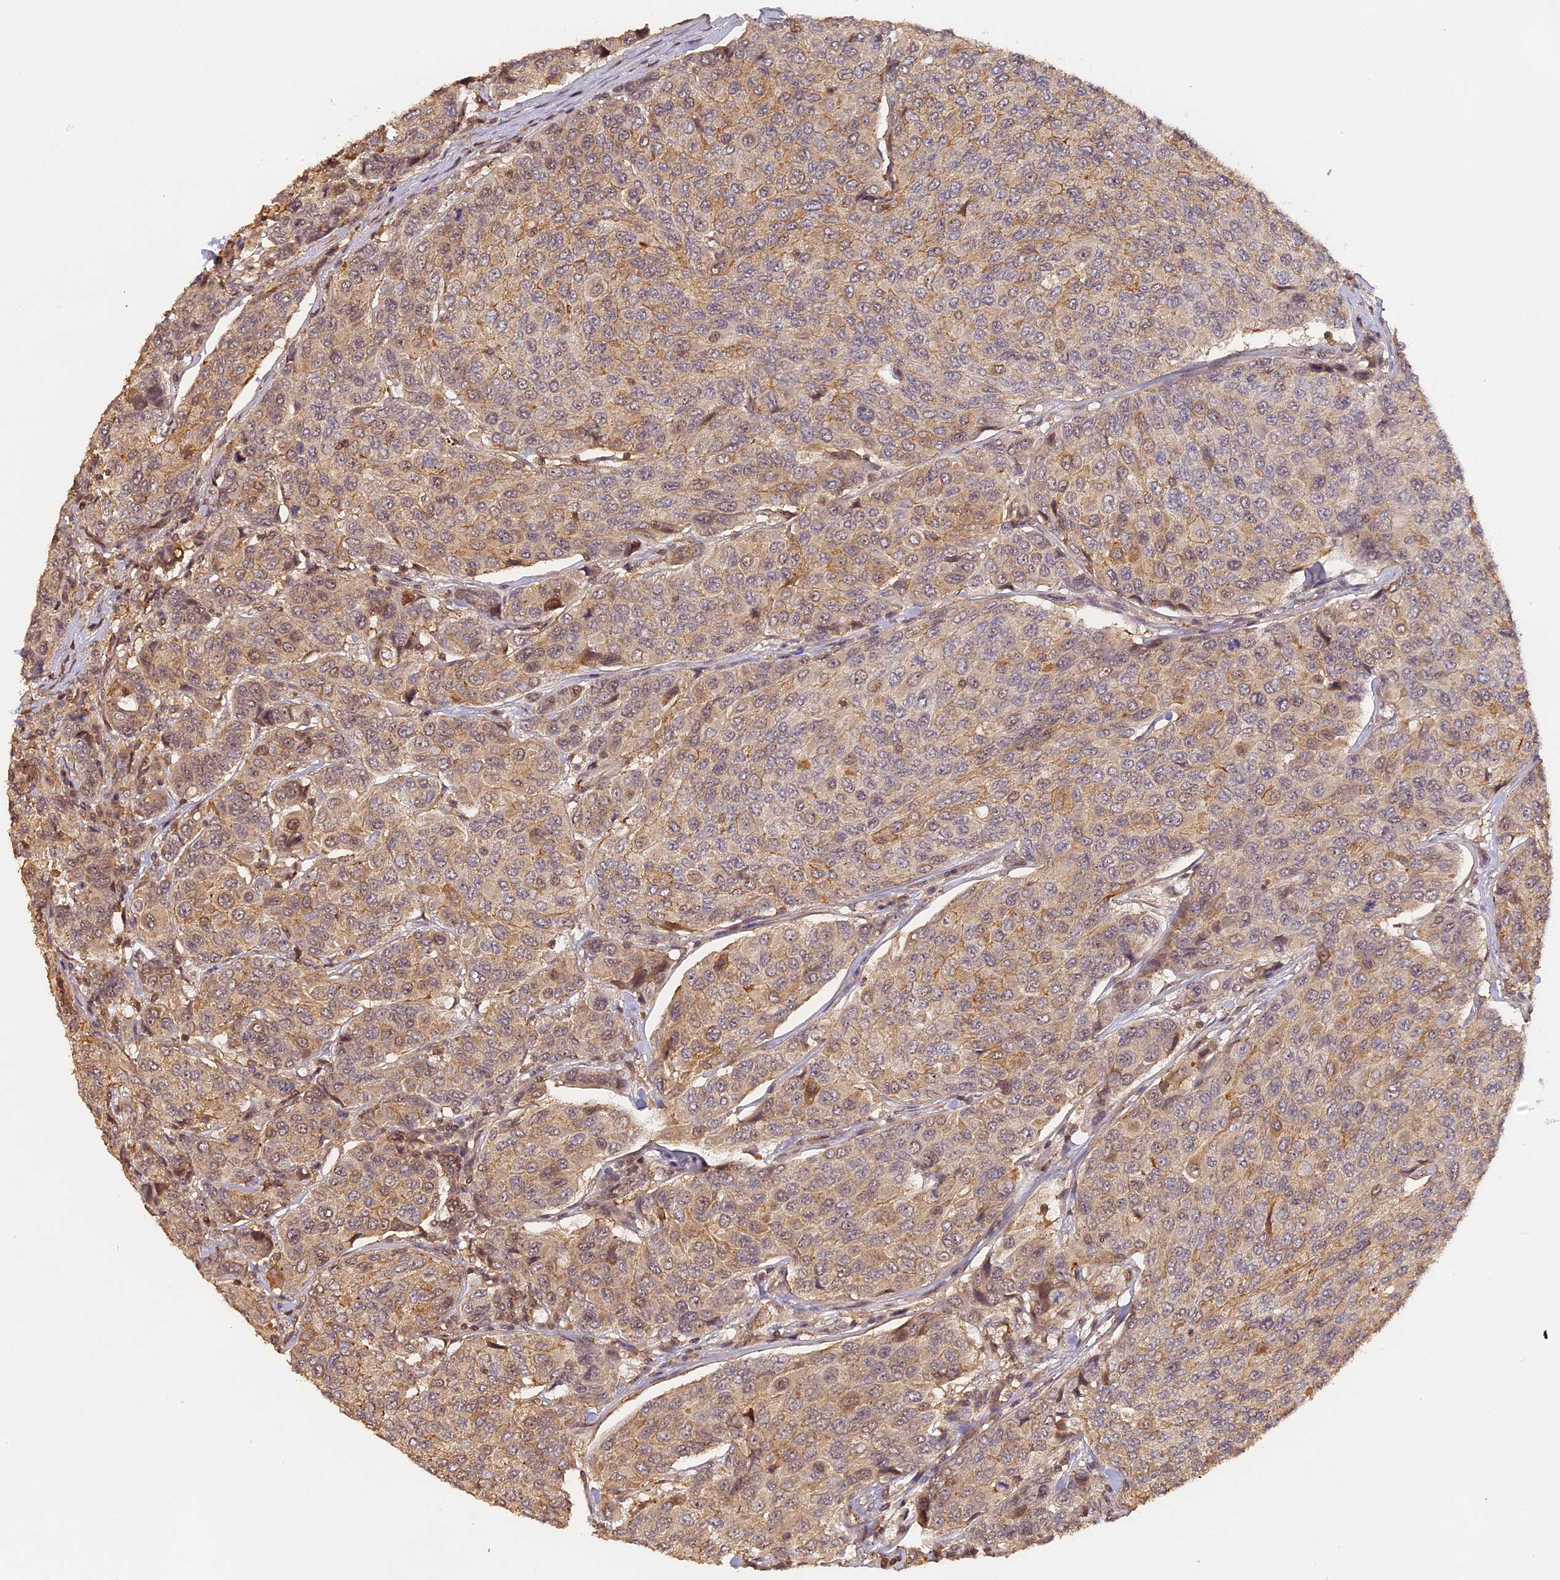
{"staining": {"intensity": "weak", "quantity": "25%-75%", "location": "cytoplasmic/membranous"}, "tissue": "breast cancer", "cell_type": "Tumor cells", "image_type": "cancer", "snomed": [{"axis": "morphology", "description": "Duct carcinoma"}, {"axis": "topography", "description": "Breast"}], "caption": "Brown immunohistochemical staining in human invasive ductal carcinoma (breast) displays weak cytoplasmic/membranous expression in approximately 25%-75% of tumor cells. (DAB IHC with brightfield microscopy, high magnification).", "gene": "MYBL2", "patient": {"sex": "female", "age": 55}}